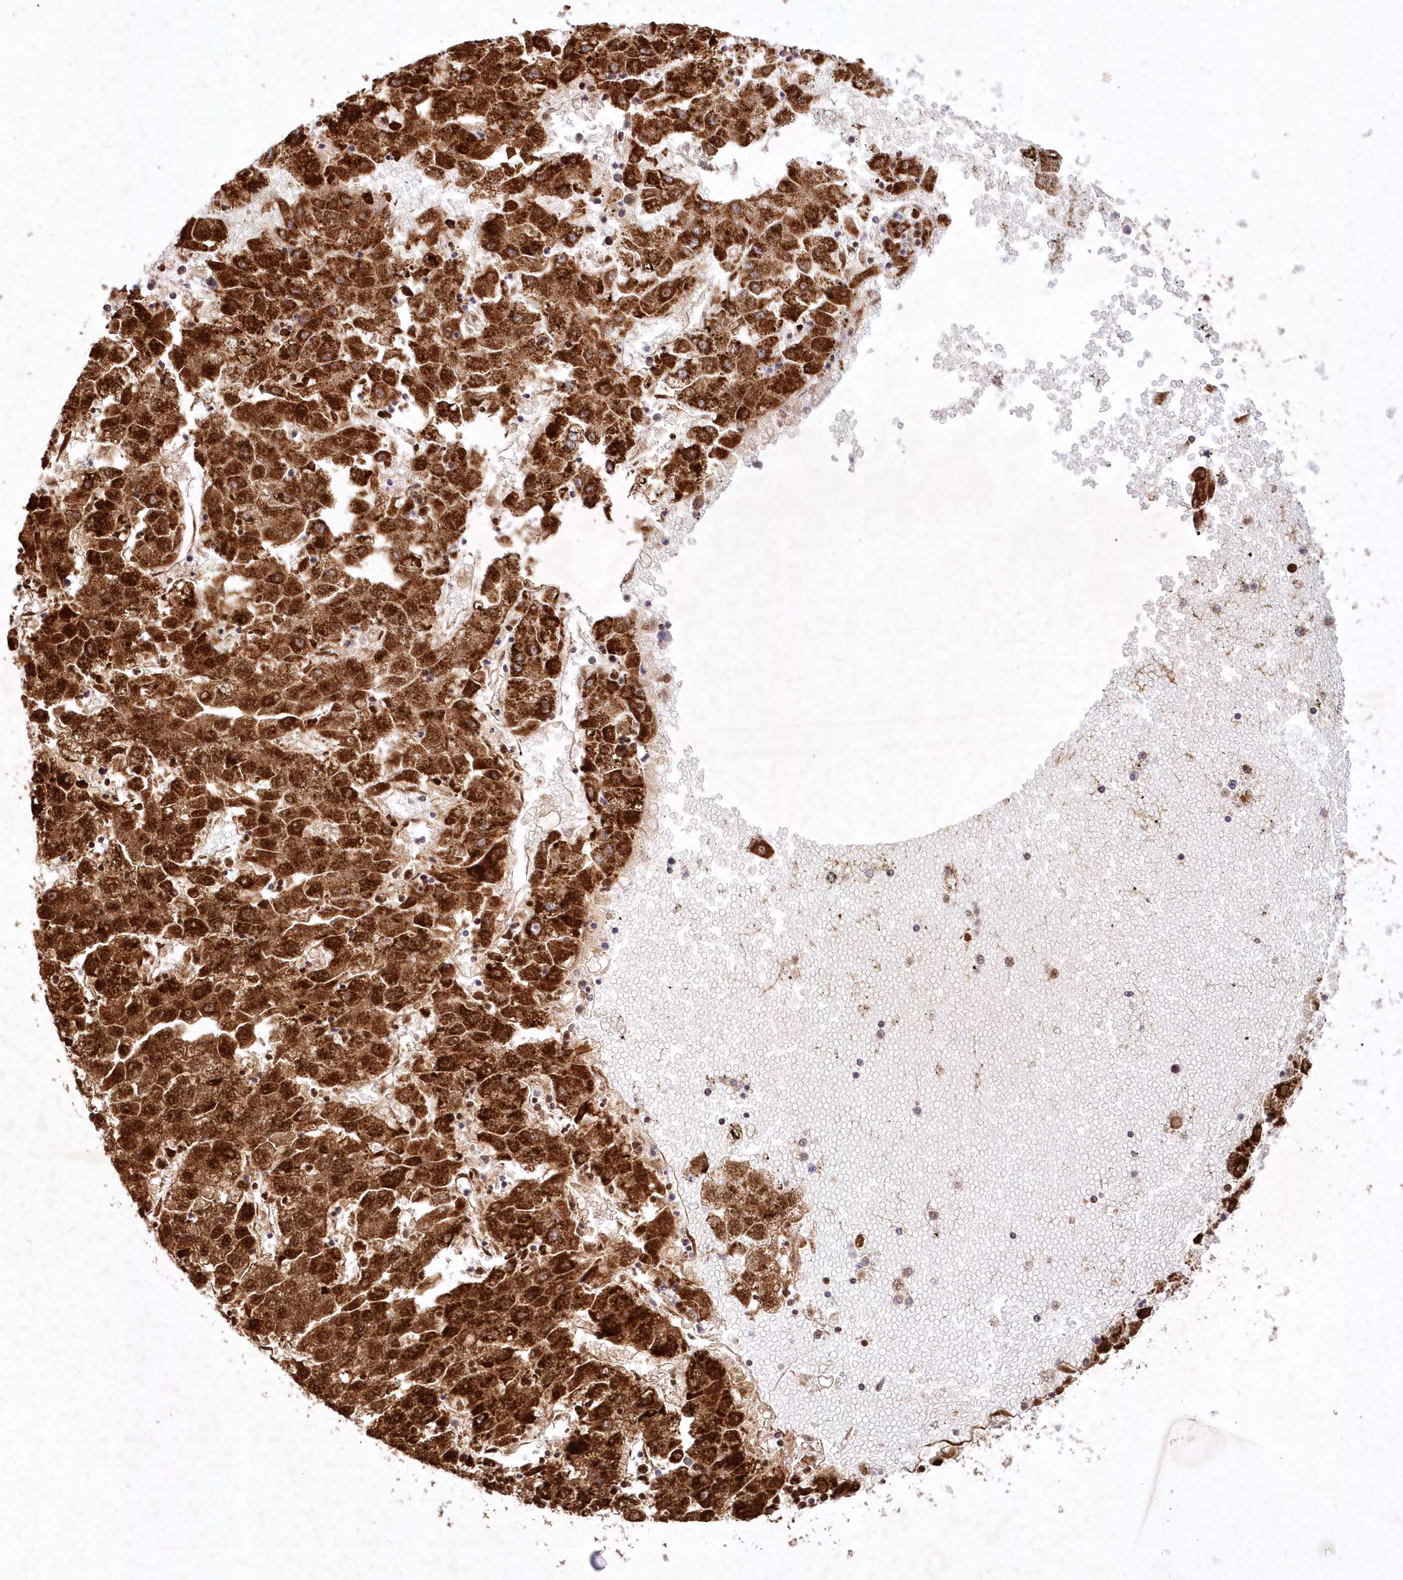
{"staining": {"intensity": "strong", "quantity": ">75%", "location": "cytoplasmic/membranous"}, "tissue": "liver cancer", "cell_type": "Tumor cells", "image_type": "cancer", "snomed": [{"axis": "morphology", "description": "Carcinoma, Hepatocellular, NOS"}, {"axis": "topography", "description": "Liver"}], "caption": "Immunohistochemical staining of human liver cancer (hepatocellular carcinoma) demonstrates high levels of strong cytoplasmic/membranous staining in about >75% of tumor cells.", "gene": "ASNSD1", "patient": {"sex": "male", "age": 72}}